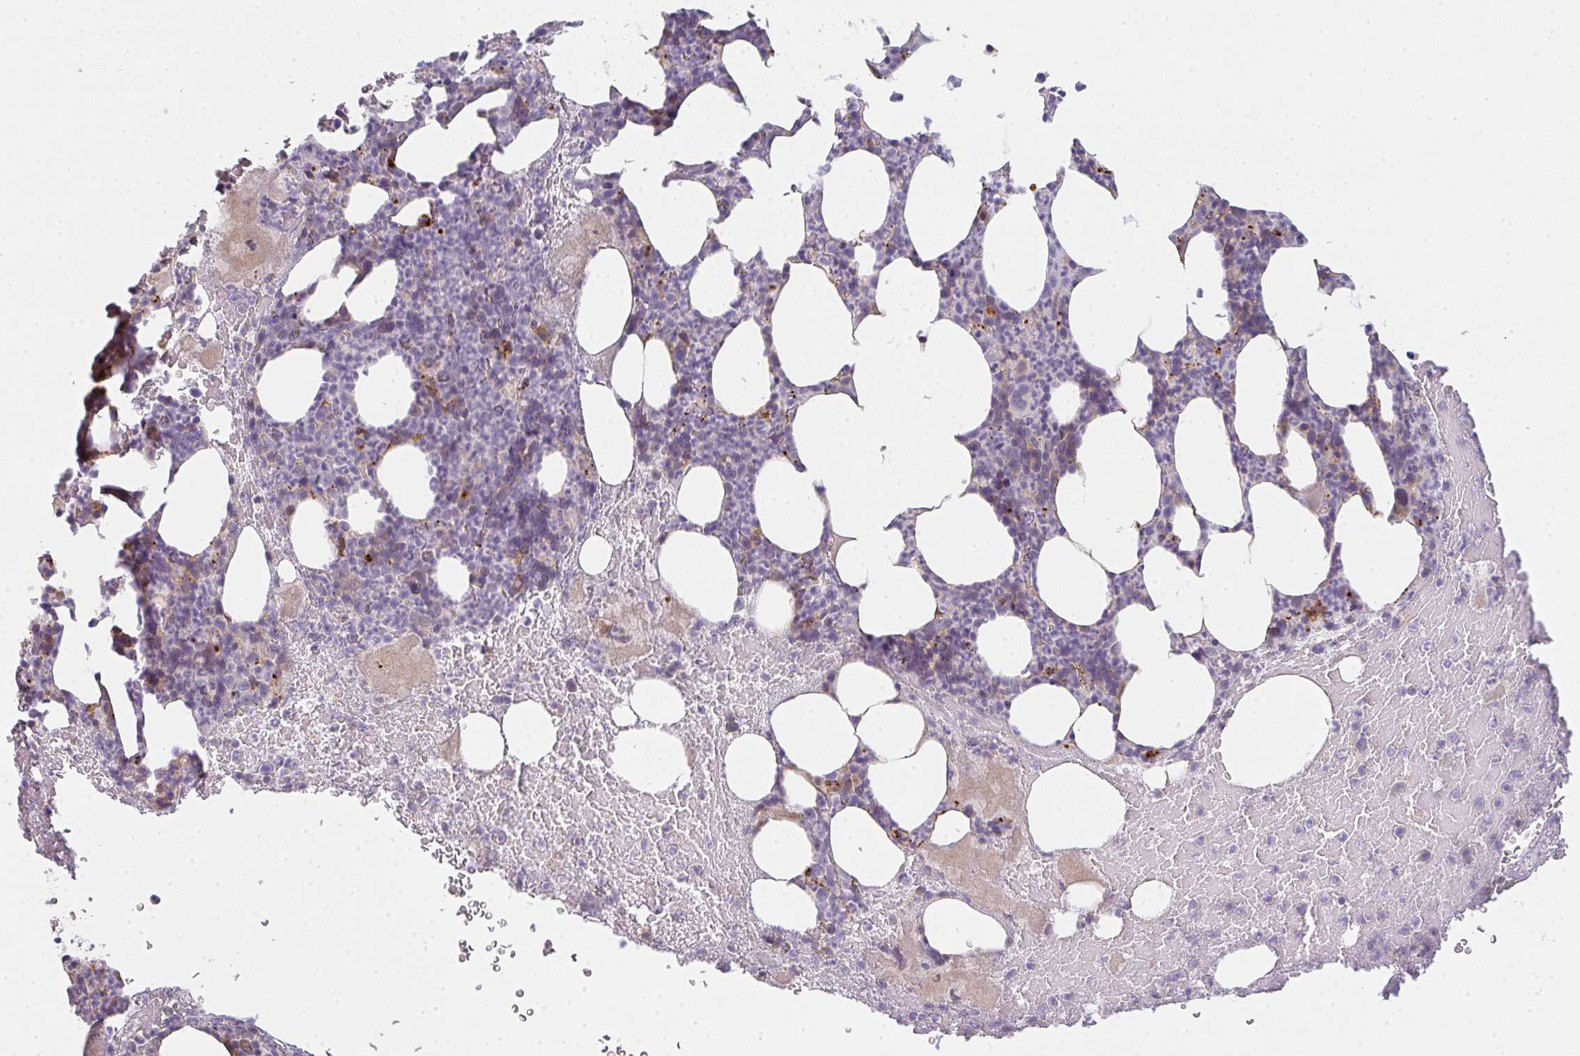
{"staining": {"intensity": "negative", "quantity": "none", "location": "none"}, "tissue": "bone marrow", "cell_type": "Hematopoietic cells", "image_type": "normal", "snomed": [{"axis": "morphology", "description": "Normal tissue, NOS"}, {"axis": "topography", "description": "Bone marrow"}], "caption": "An IHC histopathology image of normal bone marrow is shown. There is no staining in hematopoietic cells of bone marrow.", "gene": "TMEM237", "patient": {"sex": "female", "age": 59}}